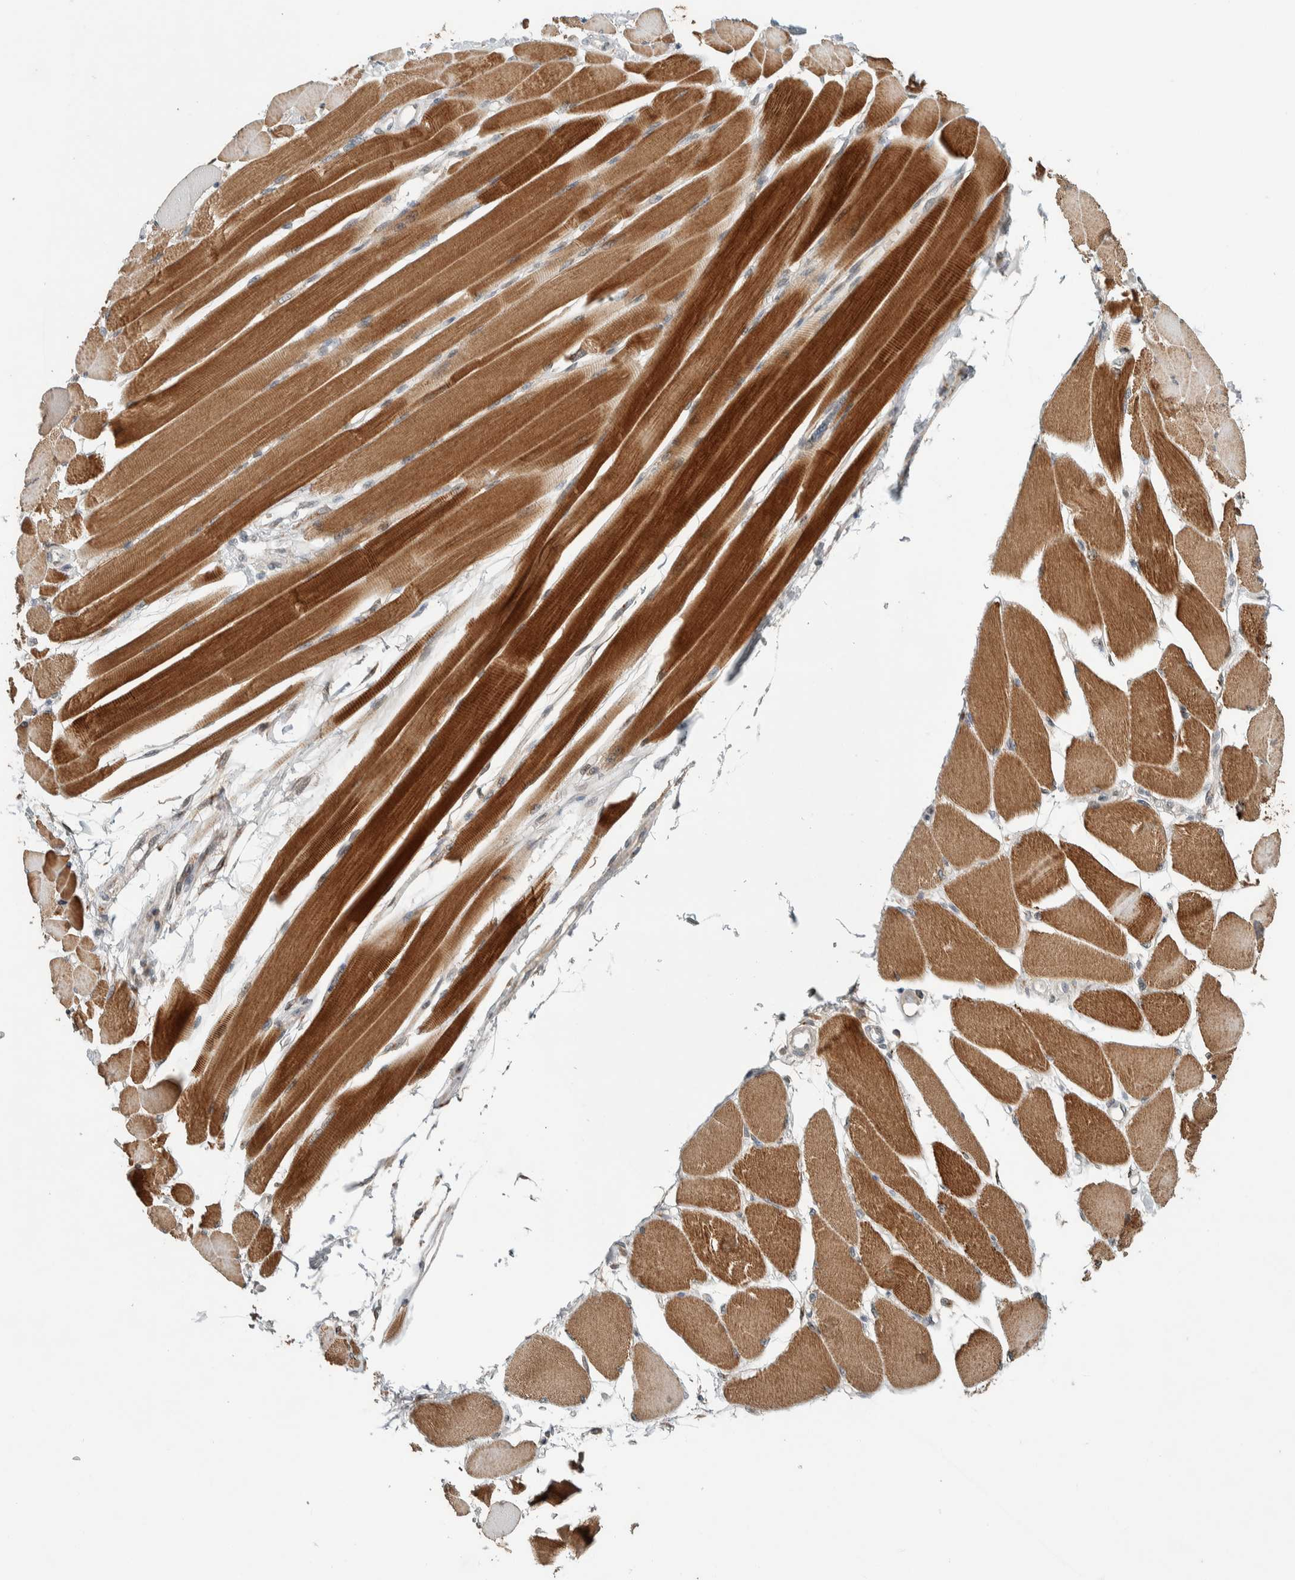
{"staining": {"intensity": "strong", "quantity": ">75%", "location": "cytoplasmic/membranous"}, "tissue": "skeletal muscle", "cell_type": "Myocytes", "image_type": "normal", "snomed": [{"axis": "morphology", "description": "Normal tissue, NOS"}, {"axis": "topography", "description": "Skeletal muscle"}, {"axis": "topography", "description": "Peripheral nerve tissue"}], "caption": "About >75% of myocytes in normal human skeletal muscle show strong cytoplasmic/membranous protein staining as visualized by brown immunohistochemical staining.", "gene": "NBR1", "patient": {"sex": "female", "age": 84}}